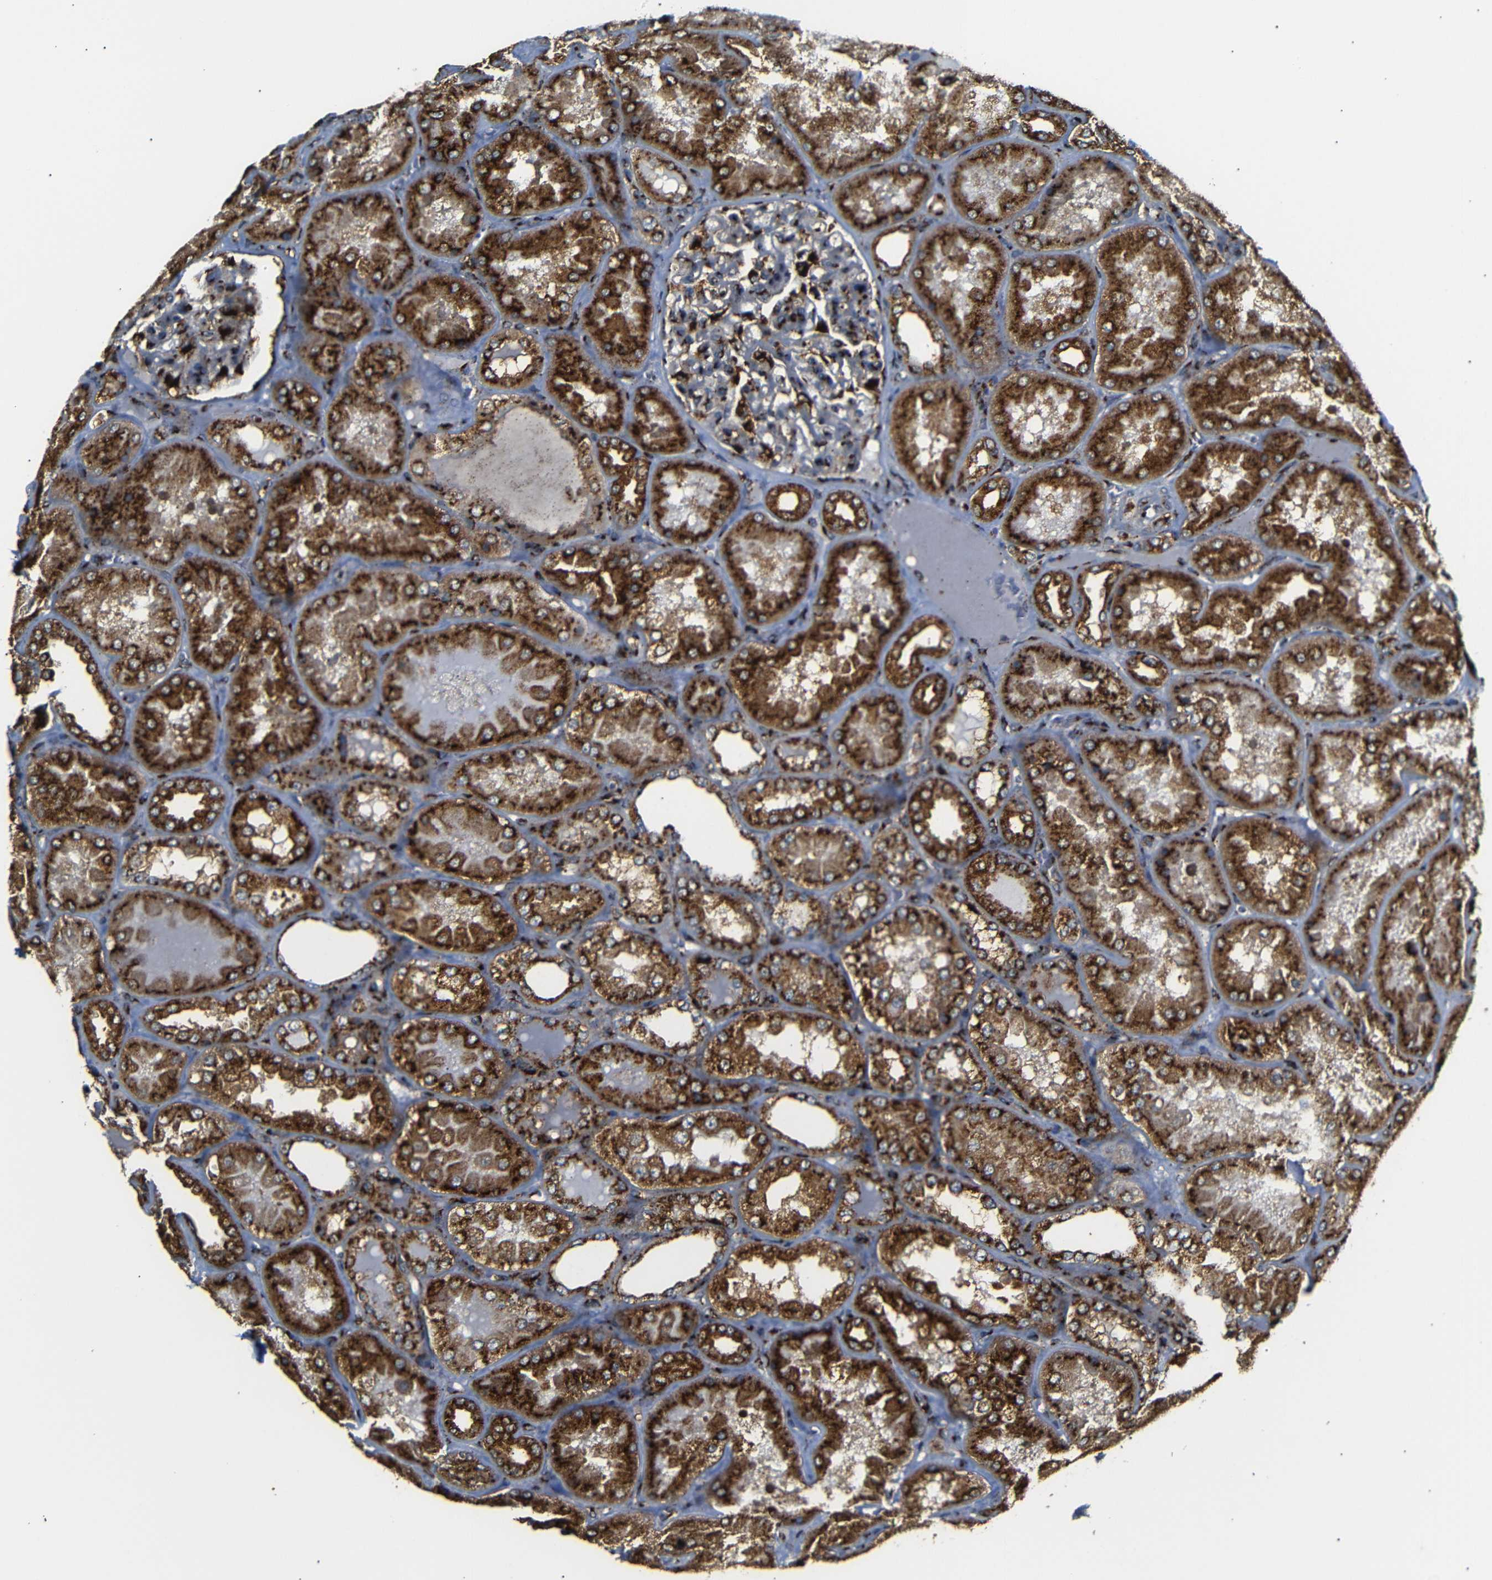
{"staining": {"intensity": "strong", "quantity": ">75%", "location": "cytoplasmic/membranous"}, "tissue": "kidney", "cell_type": "Cells in glomeruli", "image_type": "normal", "snomed": [{"axis": "morphology", "description": "Normal tissue, NOS"}, {"axis": "topography", "description": "Kidney"}], "caption": "Immunohistochemistry (DAB) staining of benign kidney displays strong cytoplasmic/membranous protein staining in approximately >75% of cells in glomeruli.", "gene": "TGOLN2", "patient": {"sex": "female", "age": 56}}